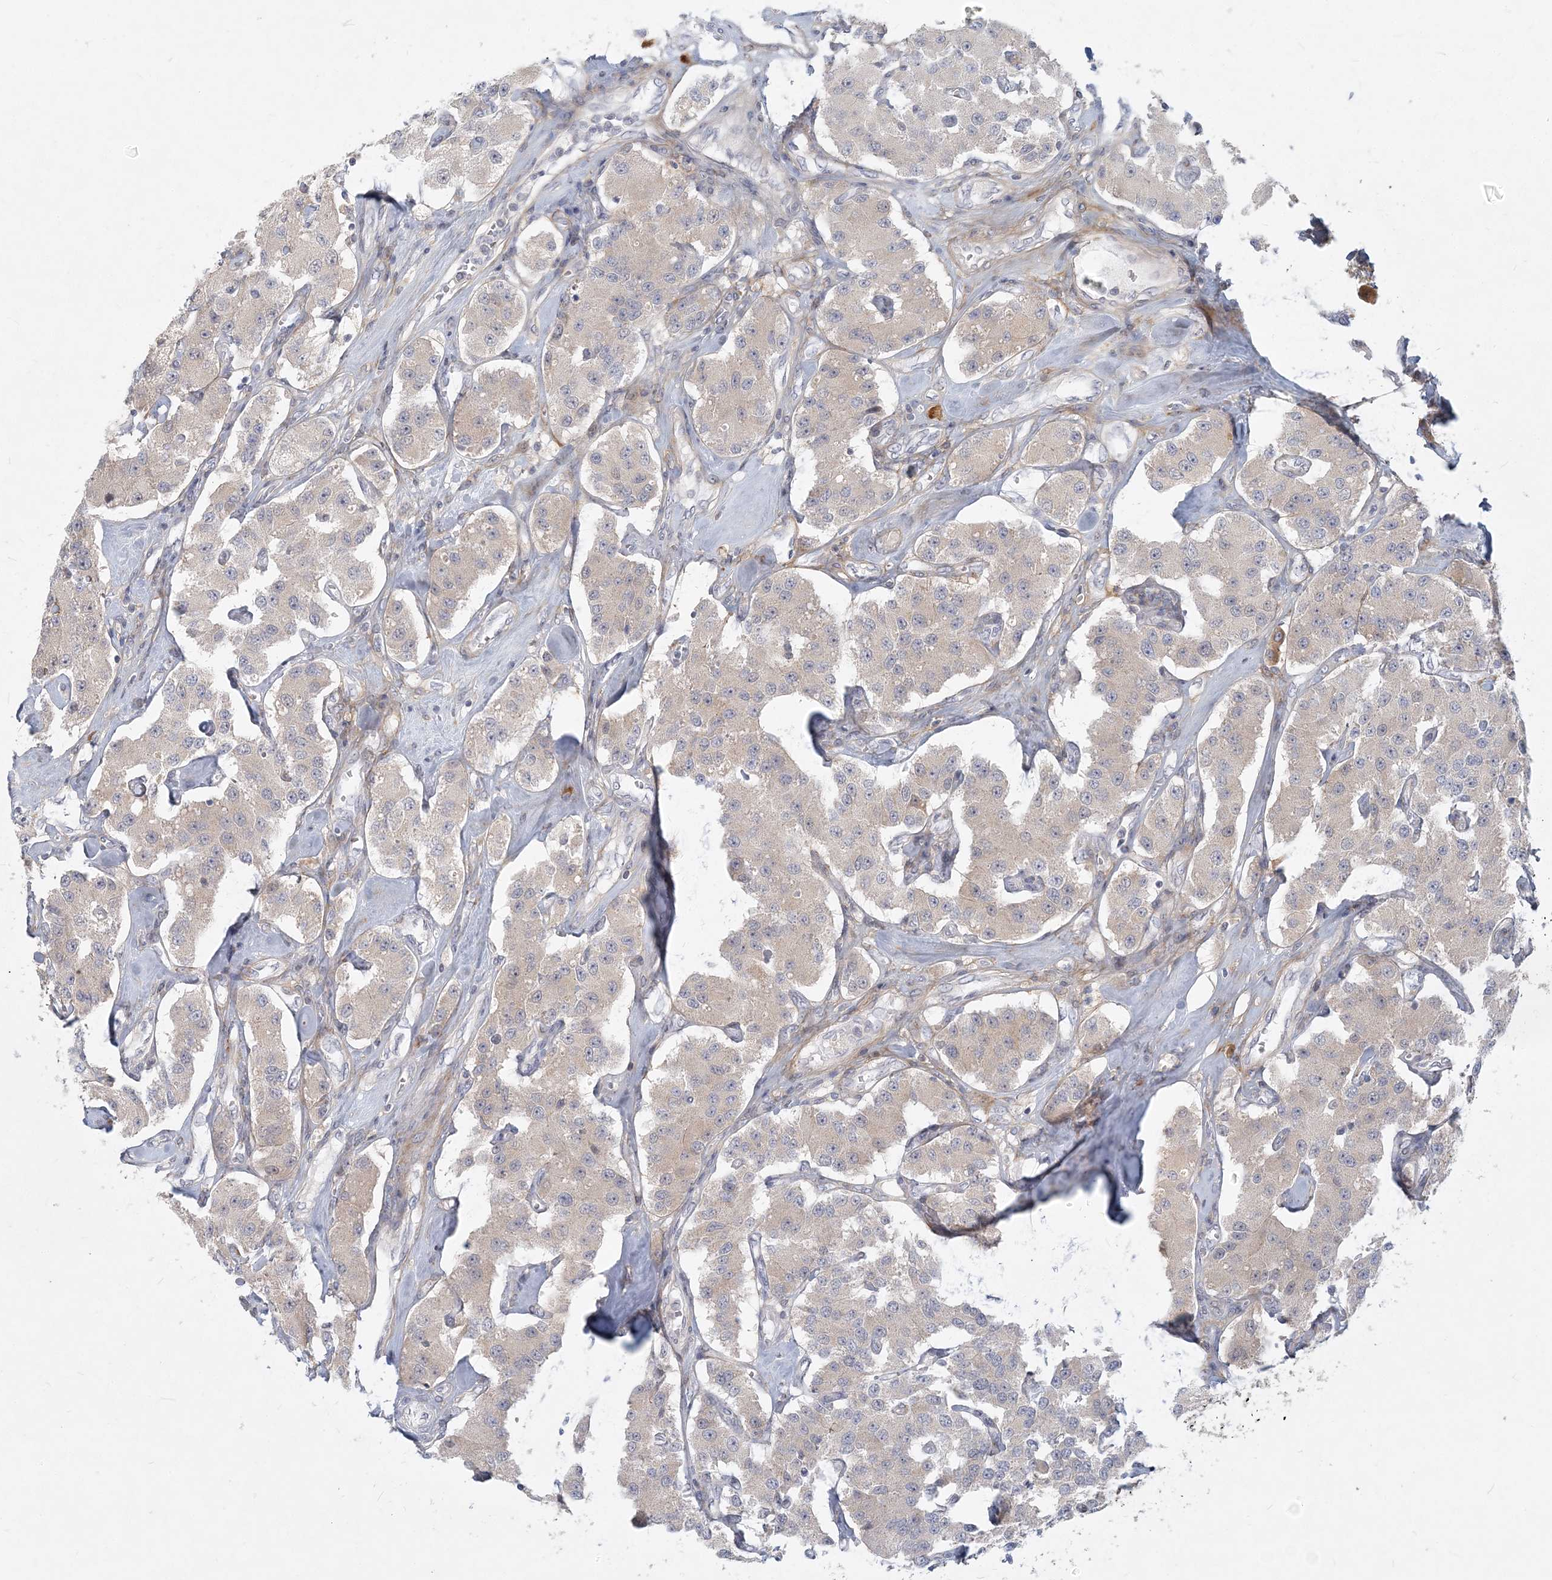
{"staining": {"intensity": "negative", "quantity": "none", "location": "none"}, "tissue": "carcinoid", "cell_type": "Tumor cells", "image_type": "cancer", "snomed": [{"axis": "morphology", "description": "Carcinoid, malignant, NOS"}, {"axis": "topography", "description": "Pancreas"}], "caption": "Histopathology image shows no protein staining in tumor cells of carcinoid tissue.", "gene": "GMPPA", "patient": {"sex": "male", "age": 41}}